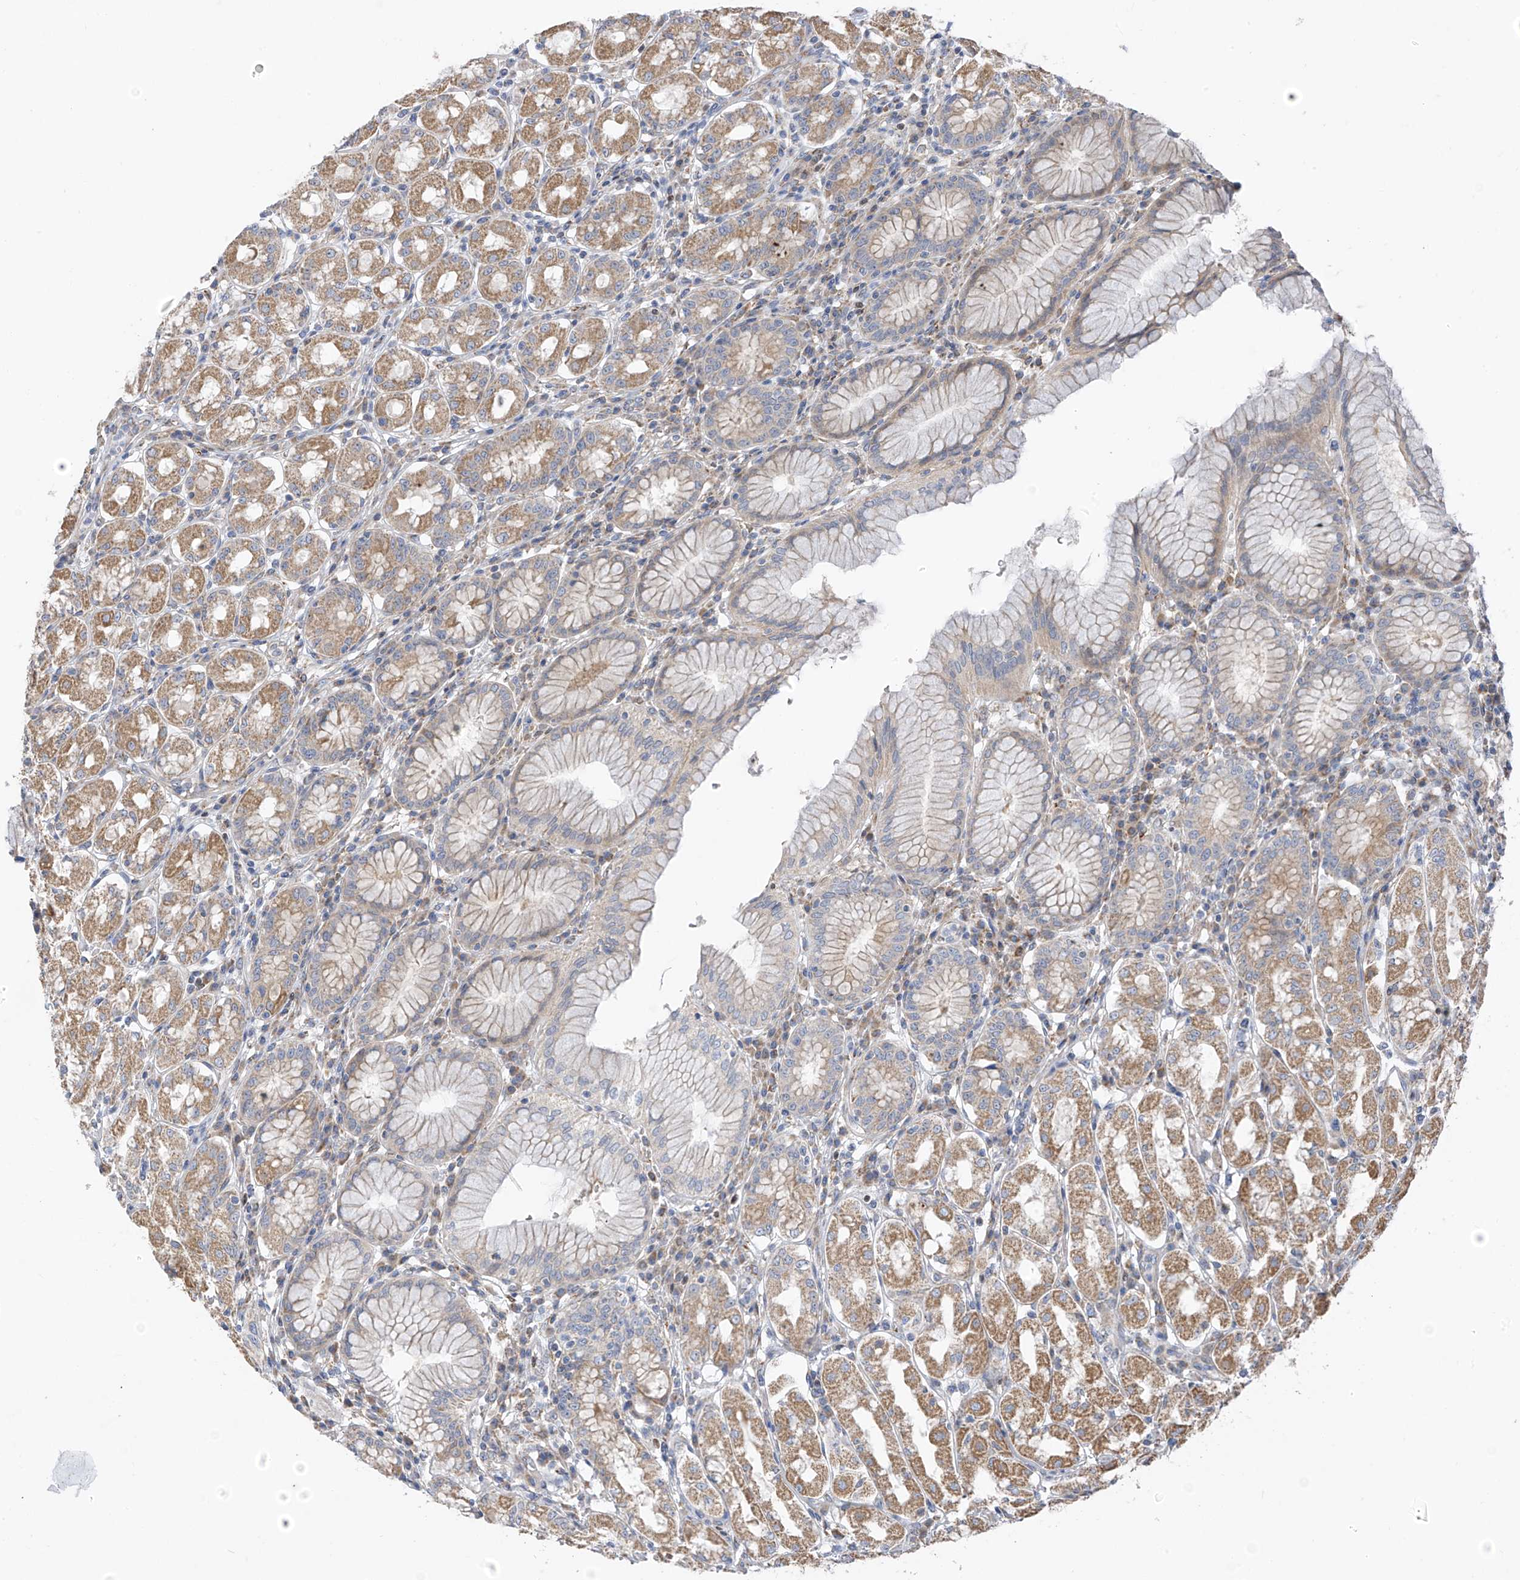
{"staining": {"intensity": "moderate", "quantity": "25%-75%", "location": "cytoplasmic/membranous"}, "tissue": "stomach", "cell_type": "Glandular cells", "image_type": "normal", "snomed": [{"axis": "morphology", "description": "Normal tissue, NOS"}, {"axis": "topography", "description": "Stomach"}, {"axis": "topography", "description": "Stomach, lower"}], "caption": "Moderate cytoplasmic/membranous positivity for a protein is identified in approximately 25%-75% of glandular cells of normal stomach using immunohistochemistry (IHC).", "gene": "EOMES", "patient": {"sex": "female", "age": 56}}